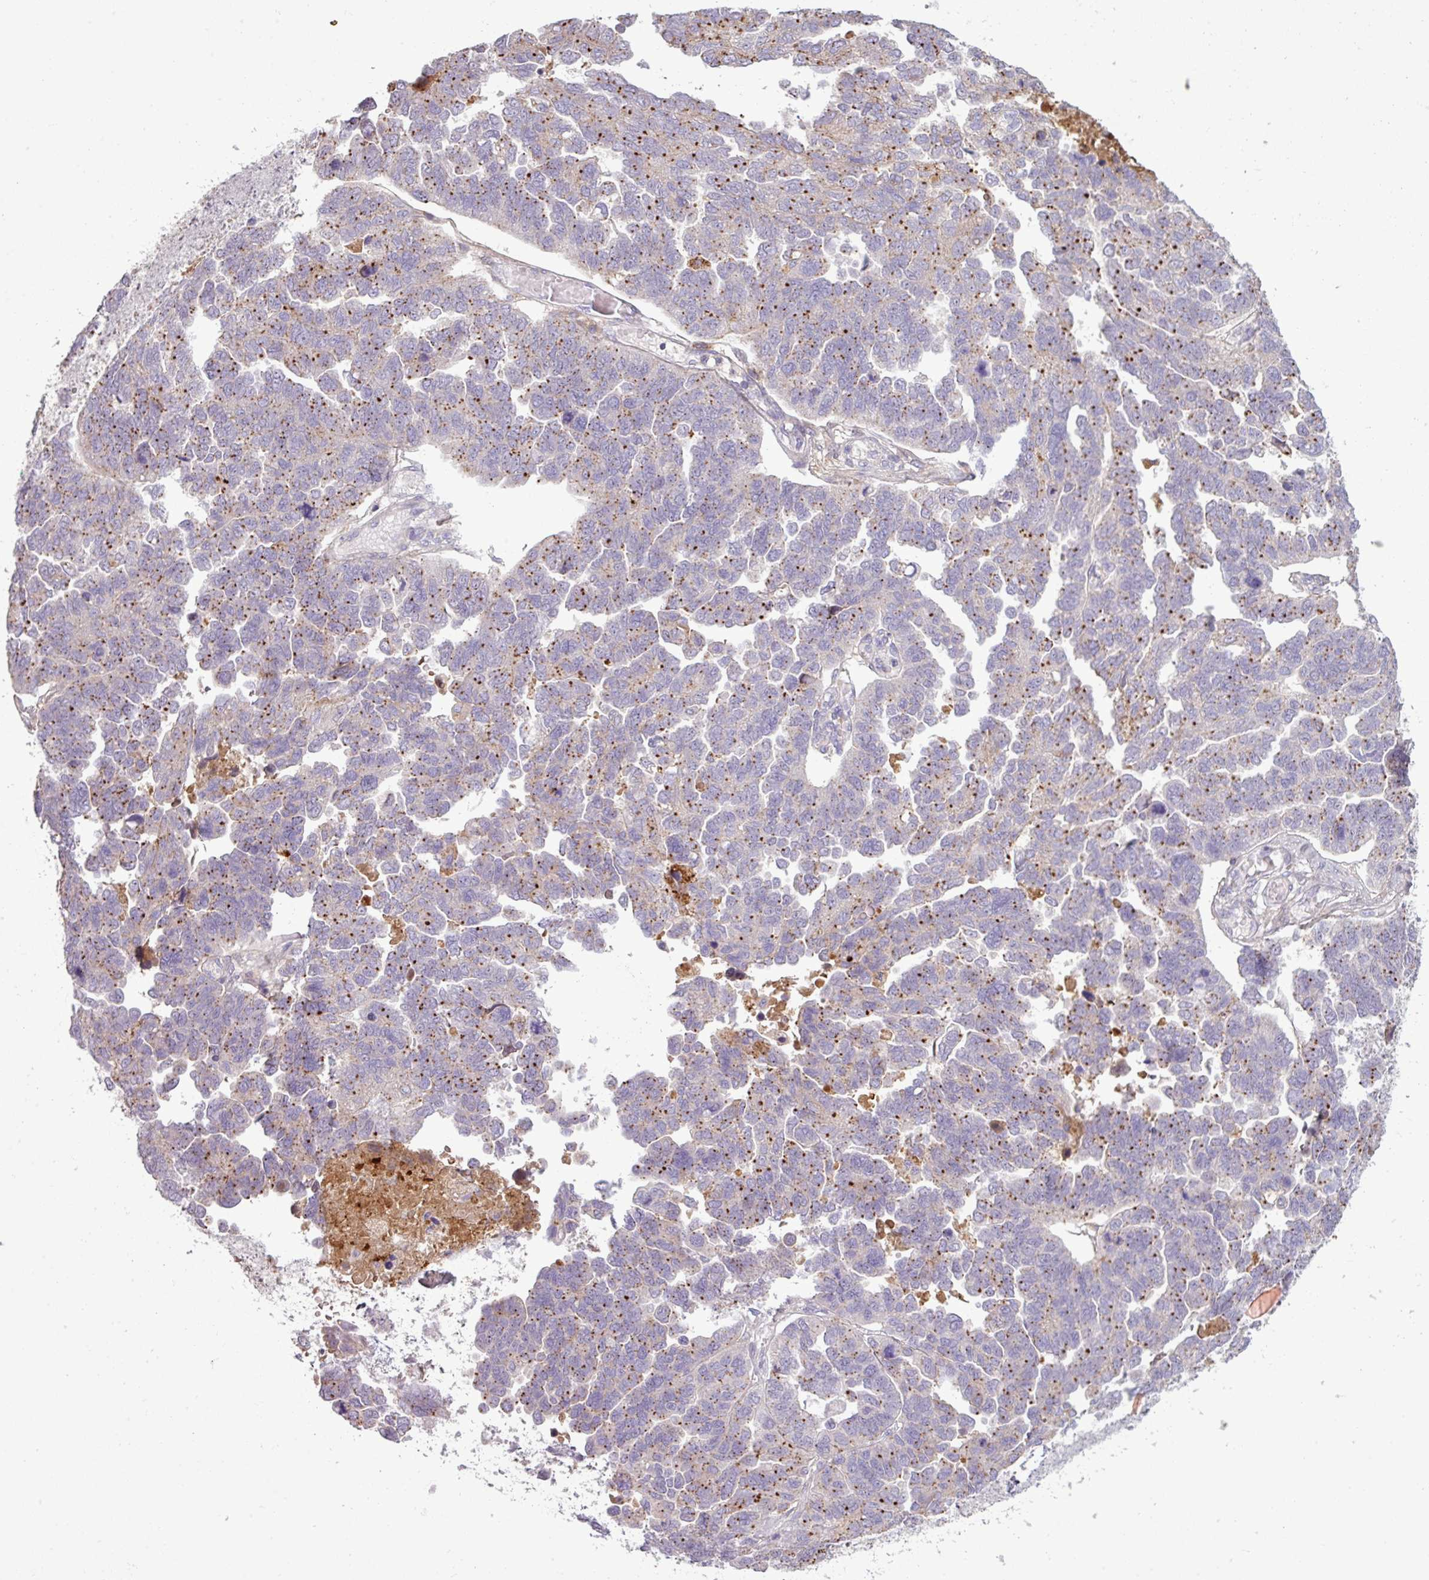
{"staining": {"intensity": "moderate", "quantity": "25%-75%", "location": "cytoplasmic/membranous"}, "tissue": "ovarian cancer", "cell_type": "Tumor cells", "image_type": "cancer", "snomed": [{"axis": "morphology", "description": "Cystadenocarcinoma, serous, NOS"}, {"axis": "topography", "description": "Ovary"}], "caption": "Immunohistochemistry (IHC) image of ovarian serous cystadenocarcinoma stained for a protein (brown), which displays medium levels of moderate cytoplasmic/membranous expression in about 25%-75% of tumor cells.", "gene": "C4B", "patient": {"sex": "female", "age": 64}}